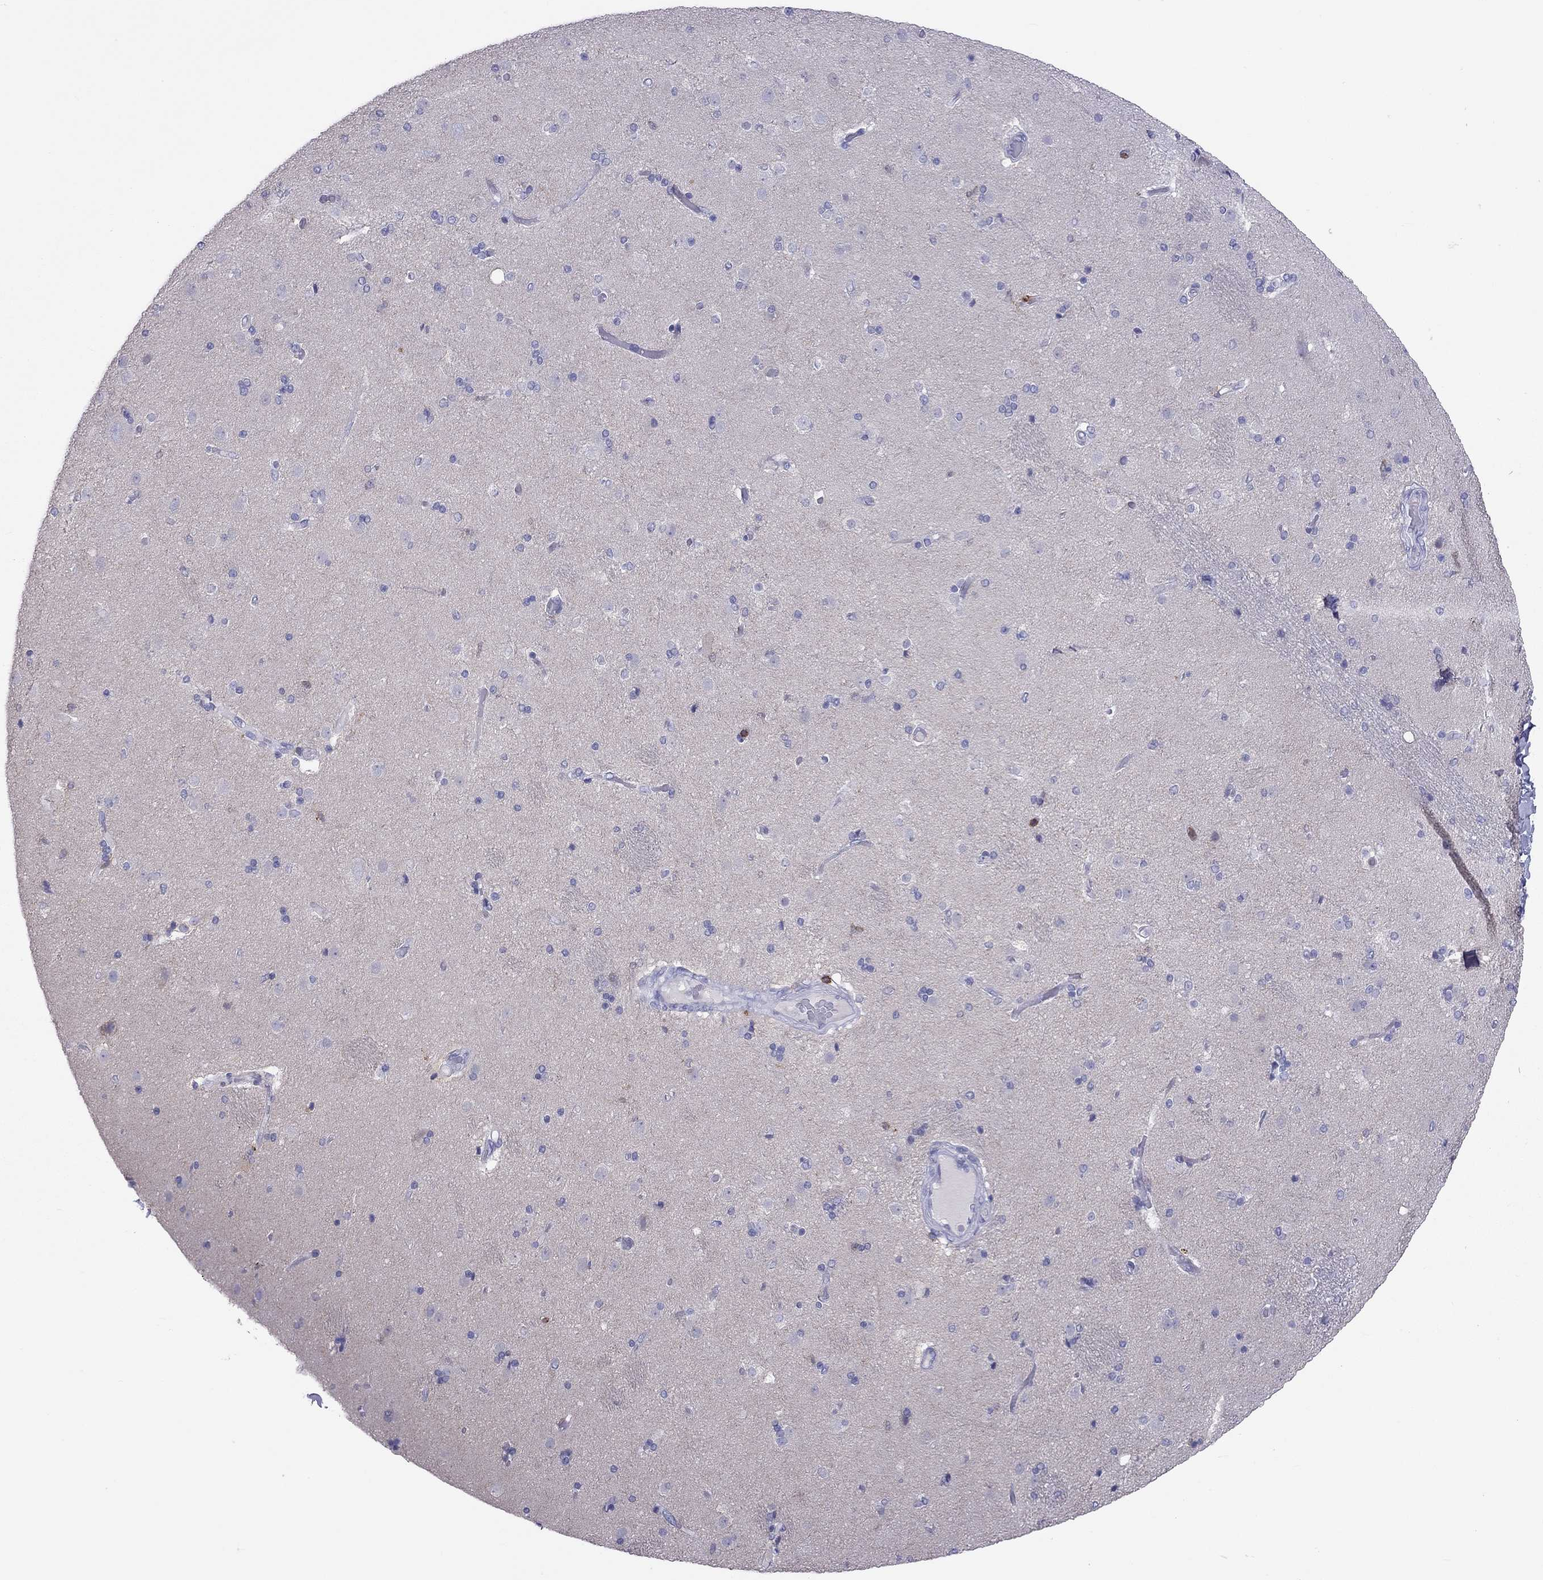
{"staining": {"intensity": "negative", "quantity": "none", "location": "none"}, "tissue": "caudate", "cell_type": "Glial cells", "image_type": "normal", "snomed": [{"axis": "morphology", "description": "Normal tissue, NOS"}, {"axis": "topography", "description": "Lateral ventricle wall"}], "caption": "An image of human caudate is negative for staining in glial cells. (IHC, brightfield microscopy, high magnification).", "gene": "ENSG00000288637", "patient": {"sex": "male", "age": 54}}